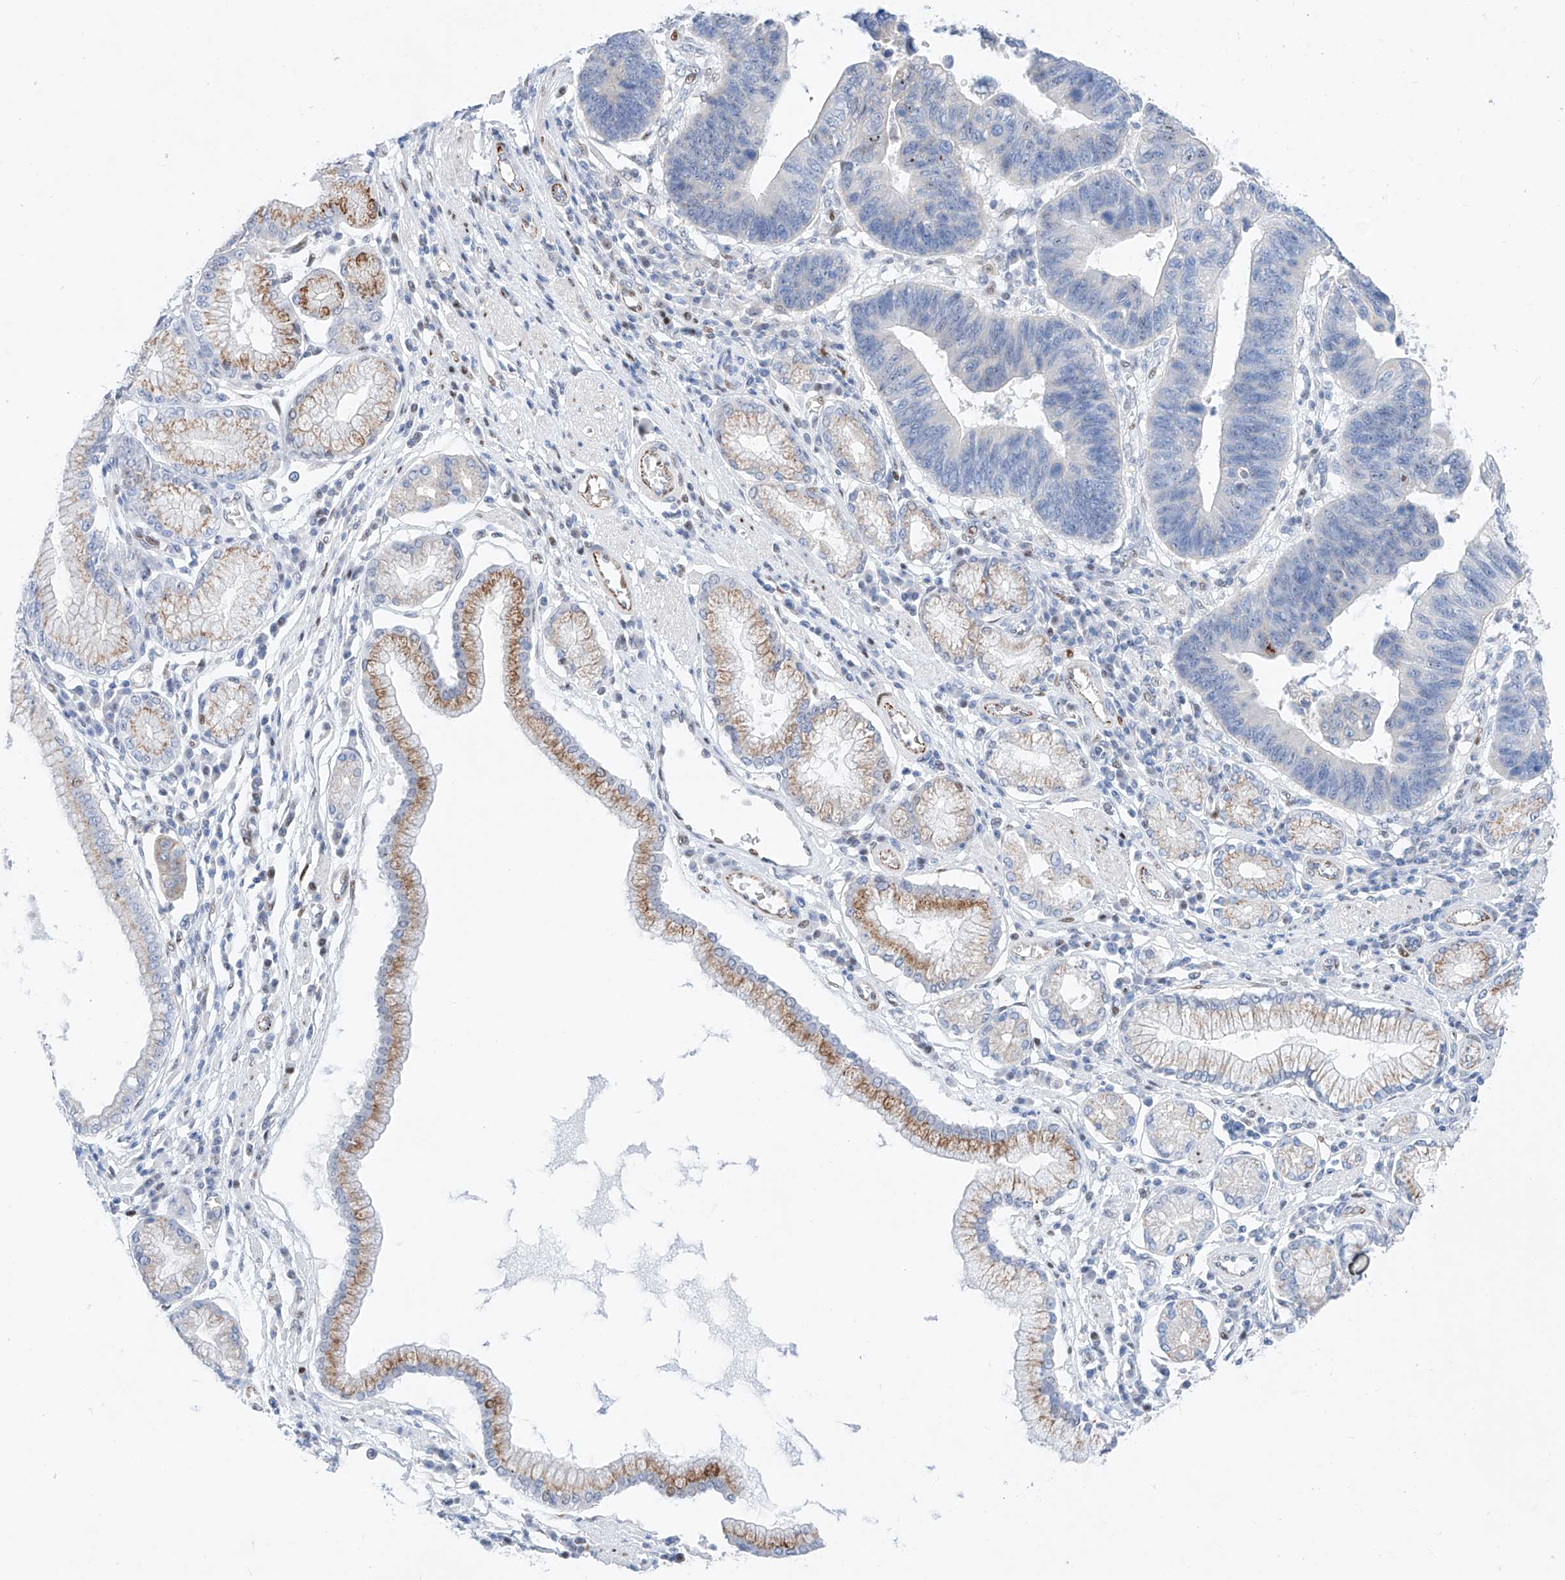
{"staining": {"intensity": "negative", "quantity": "none", "location": "none"}, "tissue": "stomach cancer", "cell_type": "Tumor cells", "image_type": "cancer", "snomed": [{"axis": "morphology", "description": "Adenocarcinoma, NOS"}, {"axis": "topography", "description": "Stomach"}], "caption": "This is an IHC photomicrograph of human stomach cancer (adenocarcinoma). There is no positivity in tumor cells.", "gene": "NT5C3B", "patient": {"sex": "male", "age": 59}}